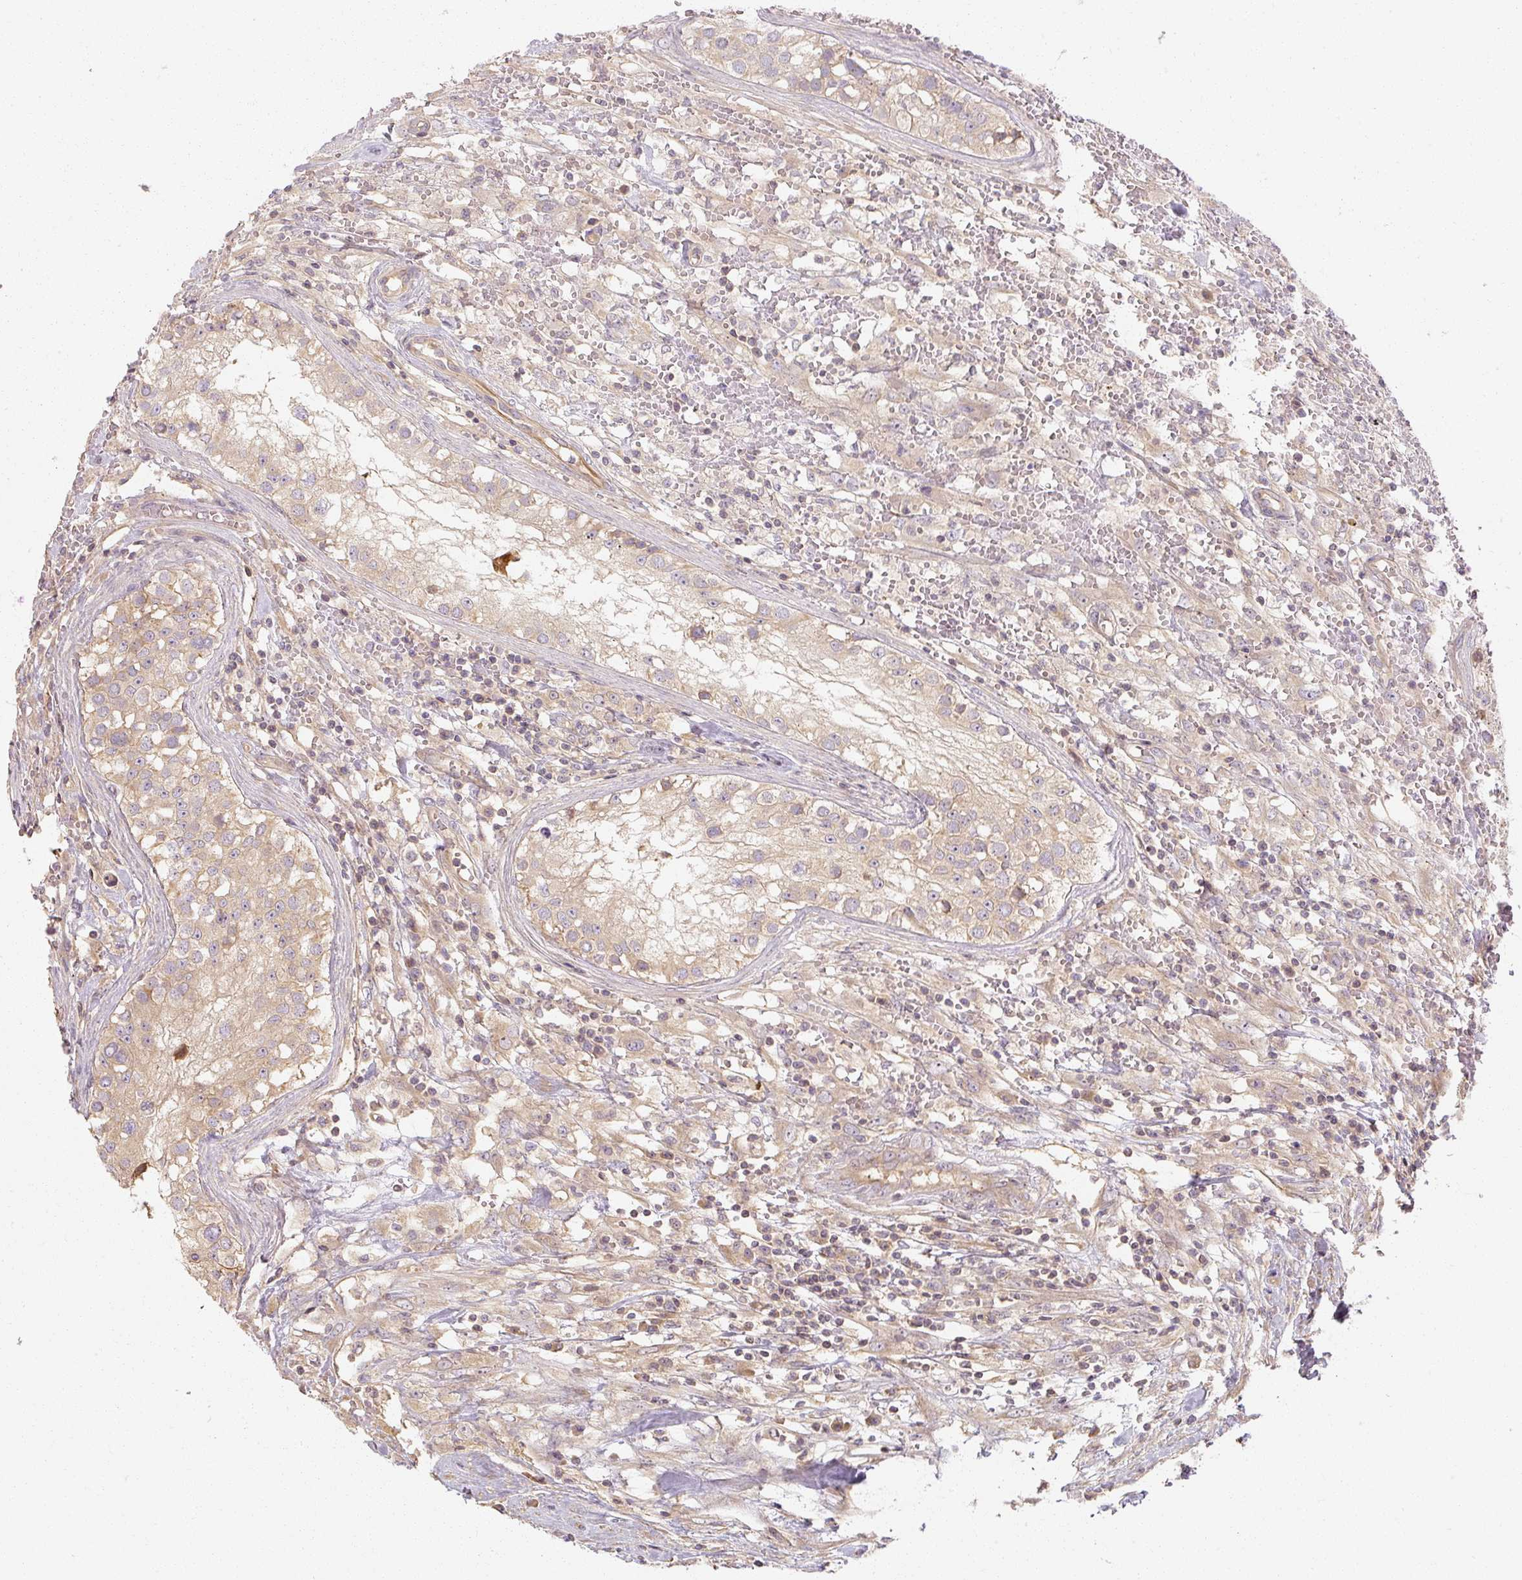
{"staining": {"intensity": "weak", "quantity": "<25%", "location": "cytoplasmic/membranous"}, "tissue": "testis cancer", "cell_type": "Tumor cells", "image_type": "cancer", "snomed": [{"axis": "morphology", "description": "Carcinoma, Embryonal, NOS"}, {"axis": "topography", "description": "Testis"}], "caption": "Tumor cells are negative for brown protein staining in testis cancer (embryonal carcinoma). (DAB (3,3'-diaminobenzidine) immunohistochemistry (IHC) with hematoxylin counter stain).", "gene": "RB1CC1", "patient": {"sex": "male", "age": 25}}